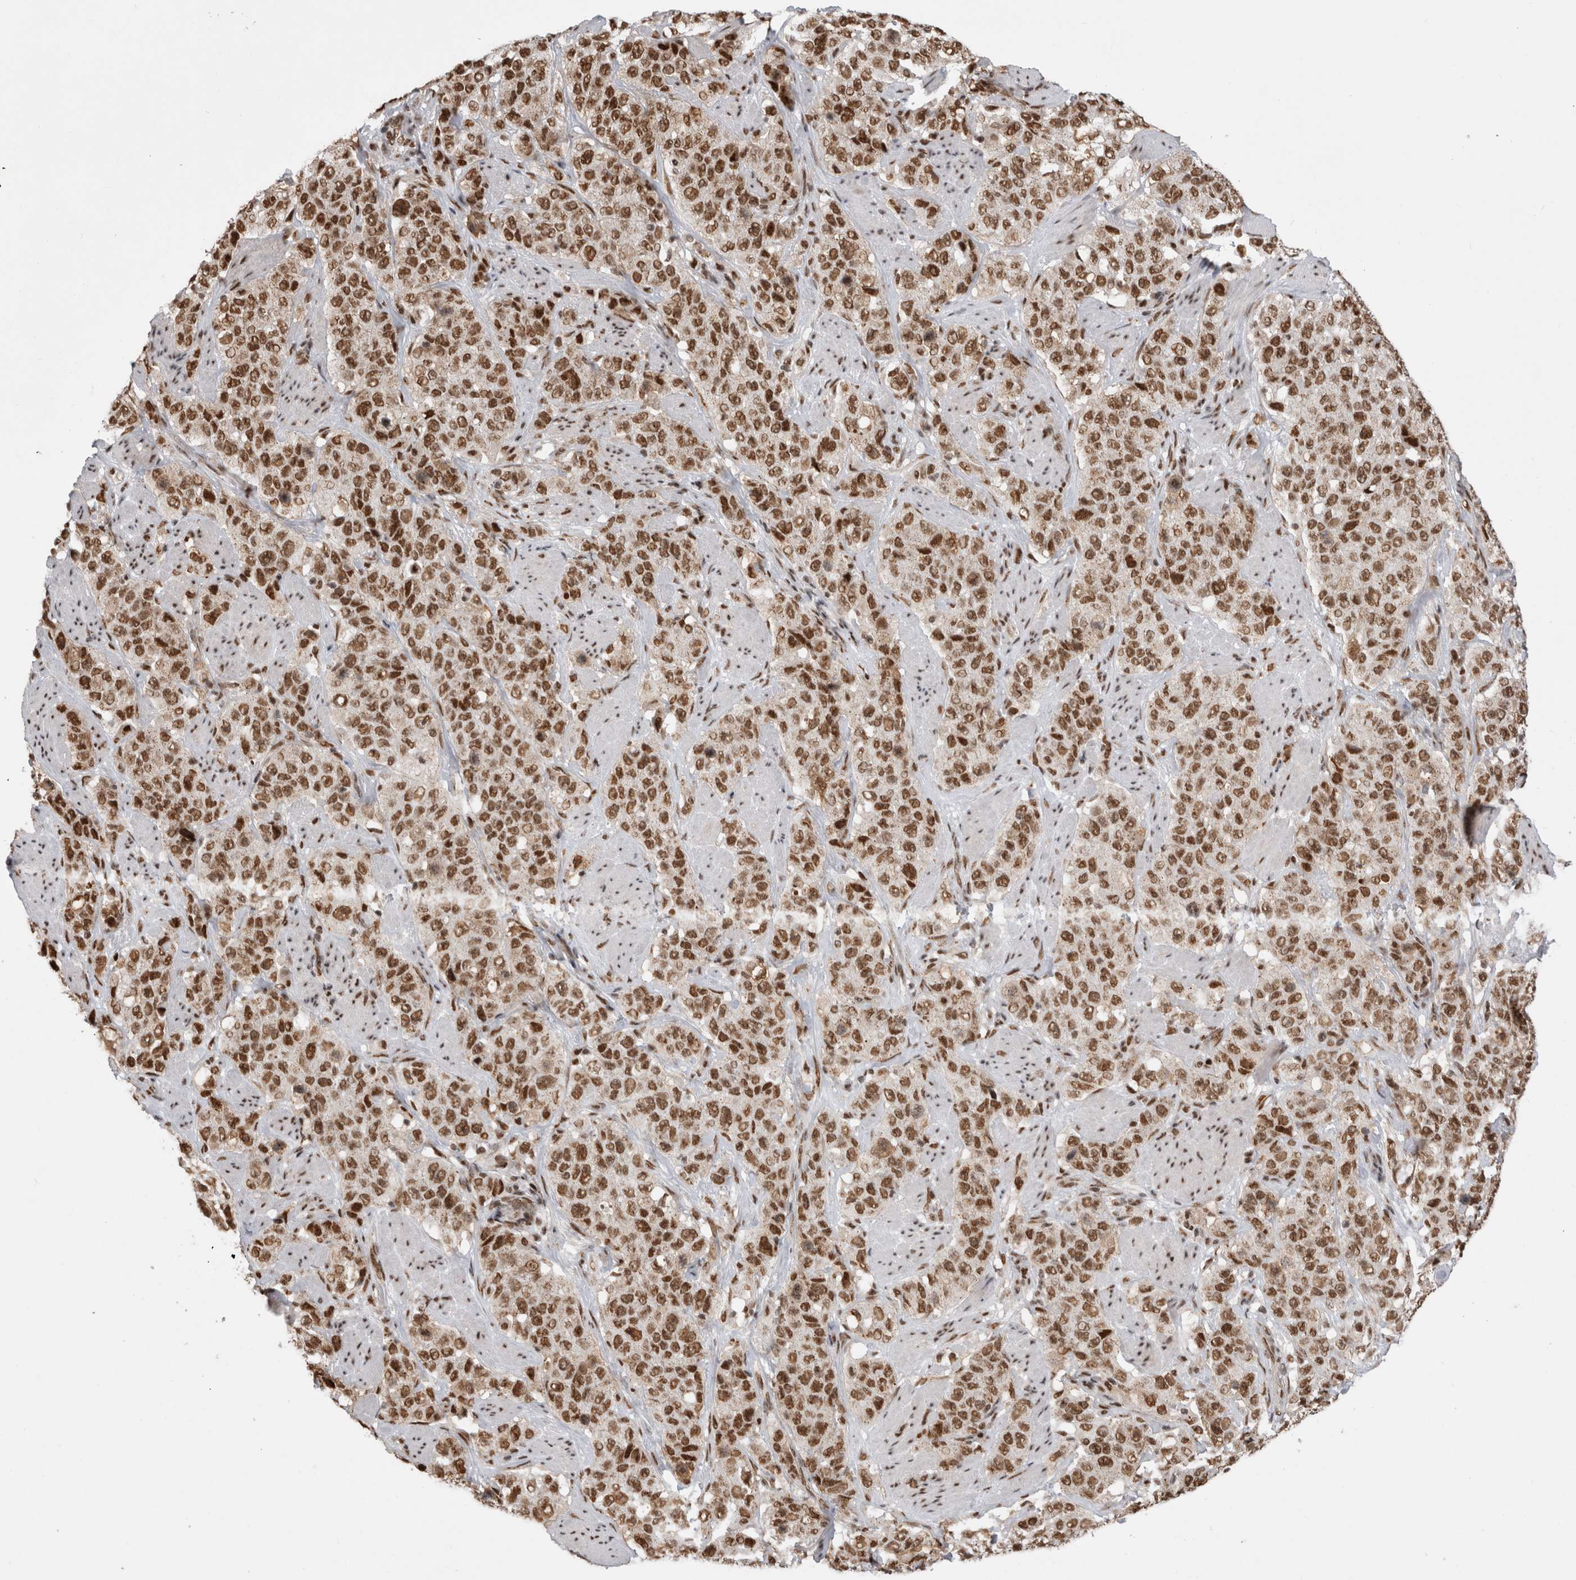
{"staining": {"intensity": "moderate", "quantity": ">75%", "location": "nuclear"}, "tissue": "stomach cancer", "cell_type": "Tumor cells", "image_type": "cancer", "snomed": [{"axis": "morphology", "description": "Adenocarcinoma, NOS"}, {"axis": "topography", "description": "Stomach"}], "caption": "IHC micrograph of neoplastic tissue: human stomach adenocarcinoma stained using IHC reveals medium levels of moderate protein expression localized specifically in the nuclear of tumor cells, appearing as a nuclear brown color.", "gene": "EYA2", "patient": {"sex": "male", "age": 48}}